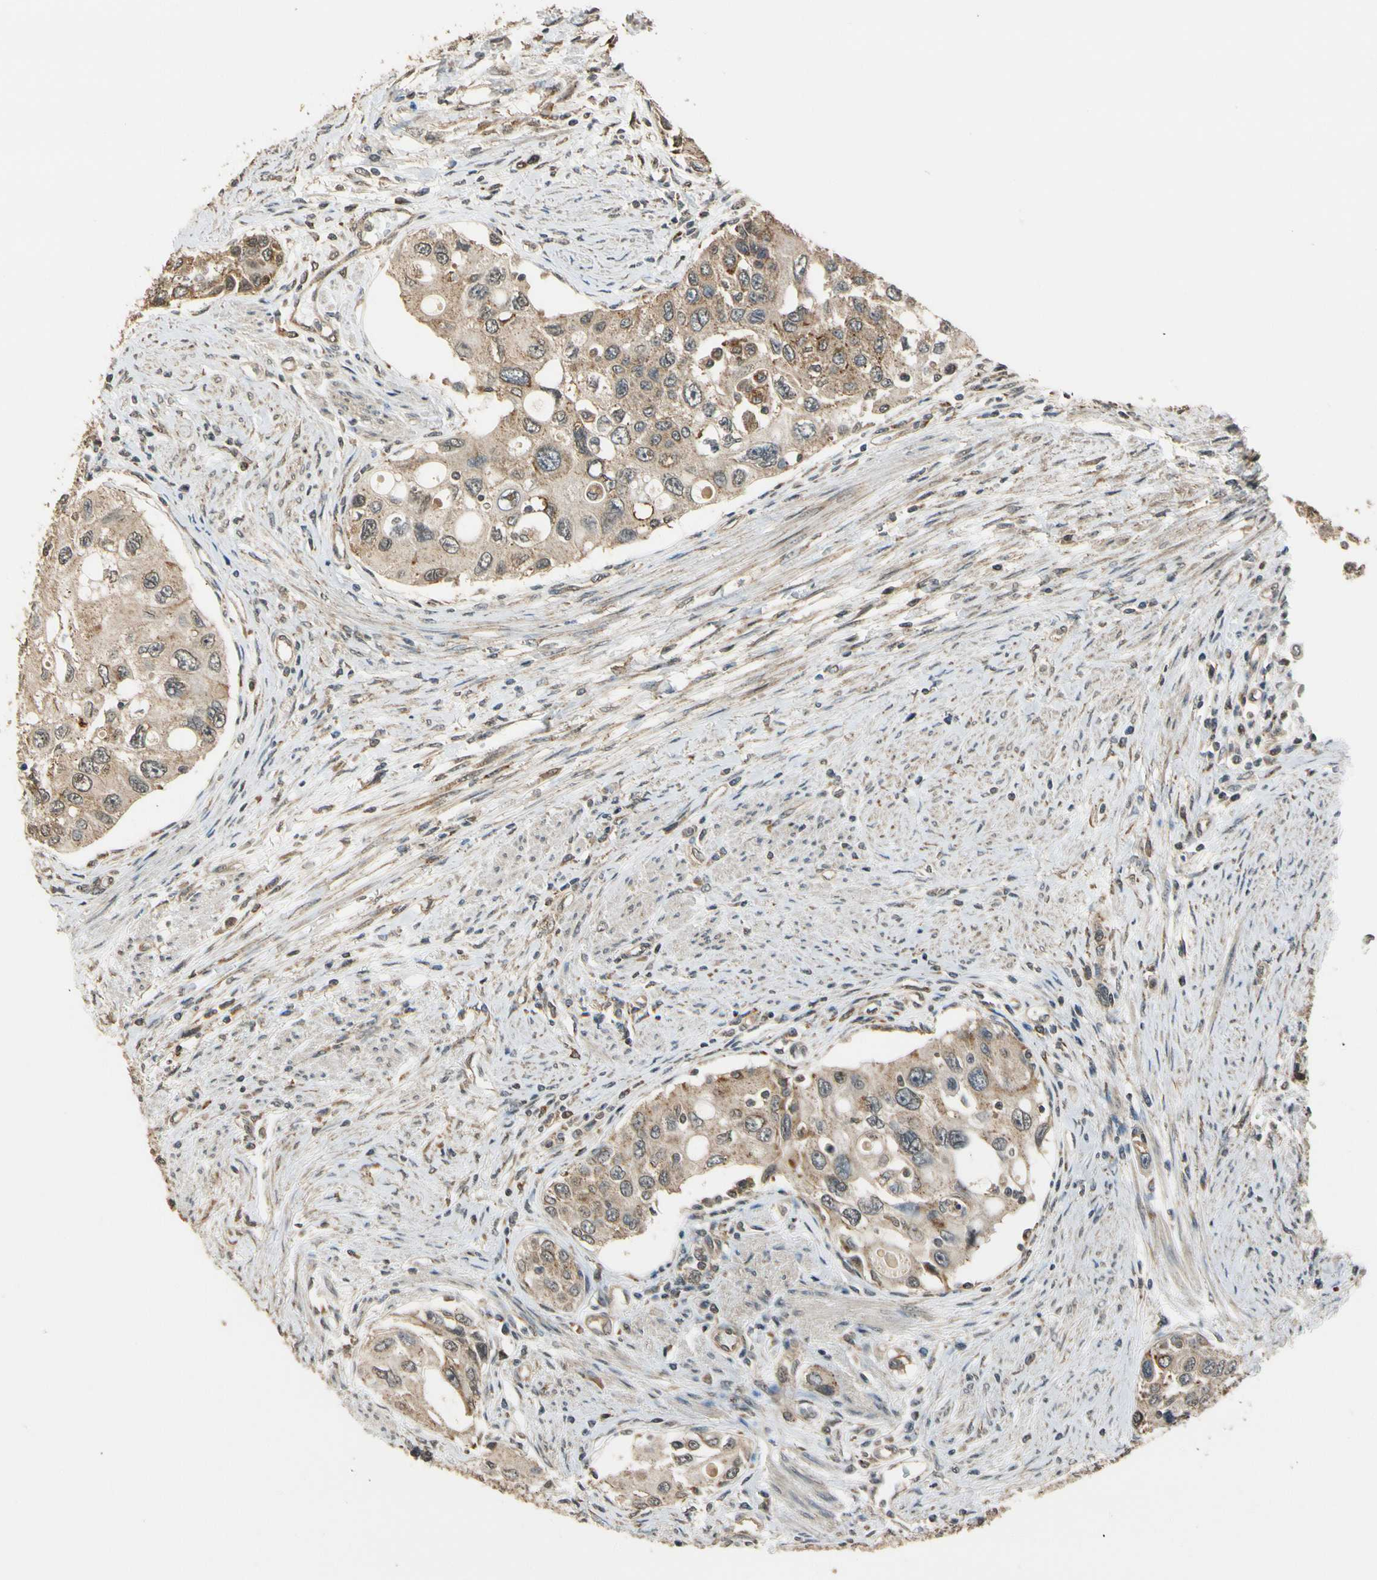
{"staining": {"intensity": "weak", "quantity": ">75%", "location": "cytoplasmic/membranous"}, "tissue": "urothelial cancer", "cell_type": "Tumor cells", "image_type": "cancer", "snomed": [{"axis": "morphology", "description": "Urothelial carcinoma, High grade"}, {"axis": "topography", "description": "Urinary bladder"}], "caption": "This image displays urothelial cancer stained with IHC to label a protein in brown. The cytoplasmic/membranous of tumor cells show weak positivity for the protein. Nuclei are counter-stained blue.", "gene": "LAMTOR1", "patient": {"sex": "female", "age": 56}}